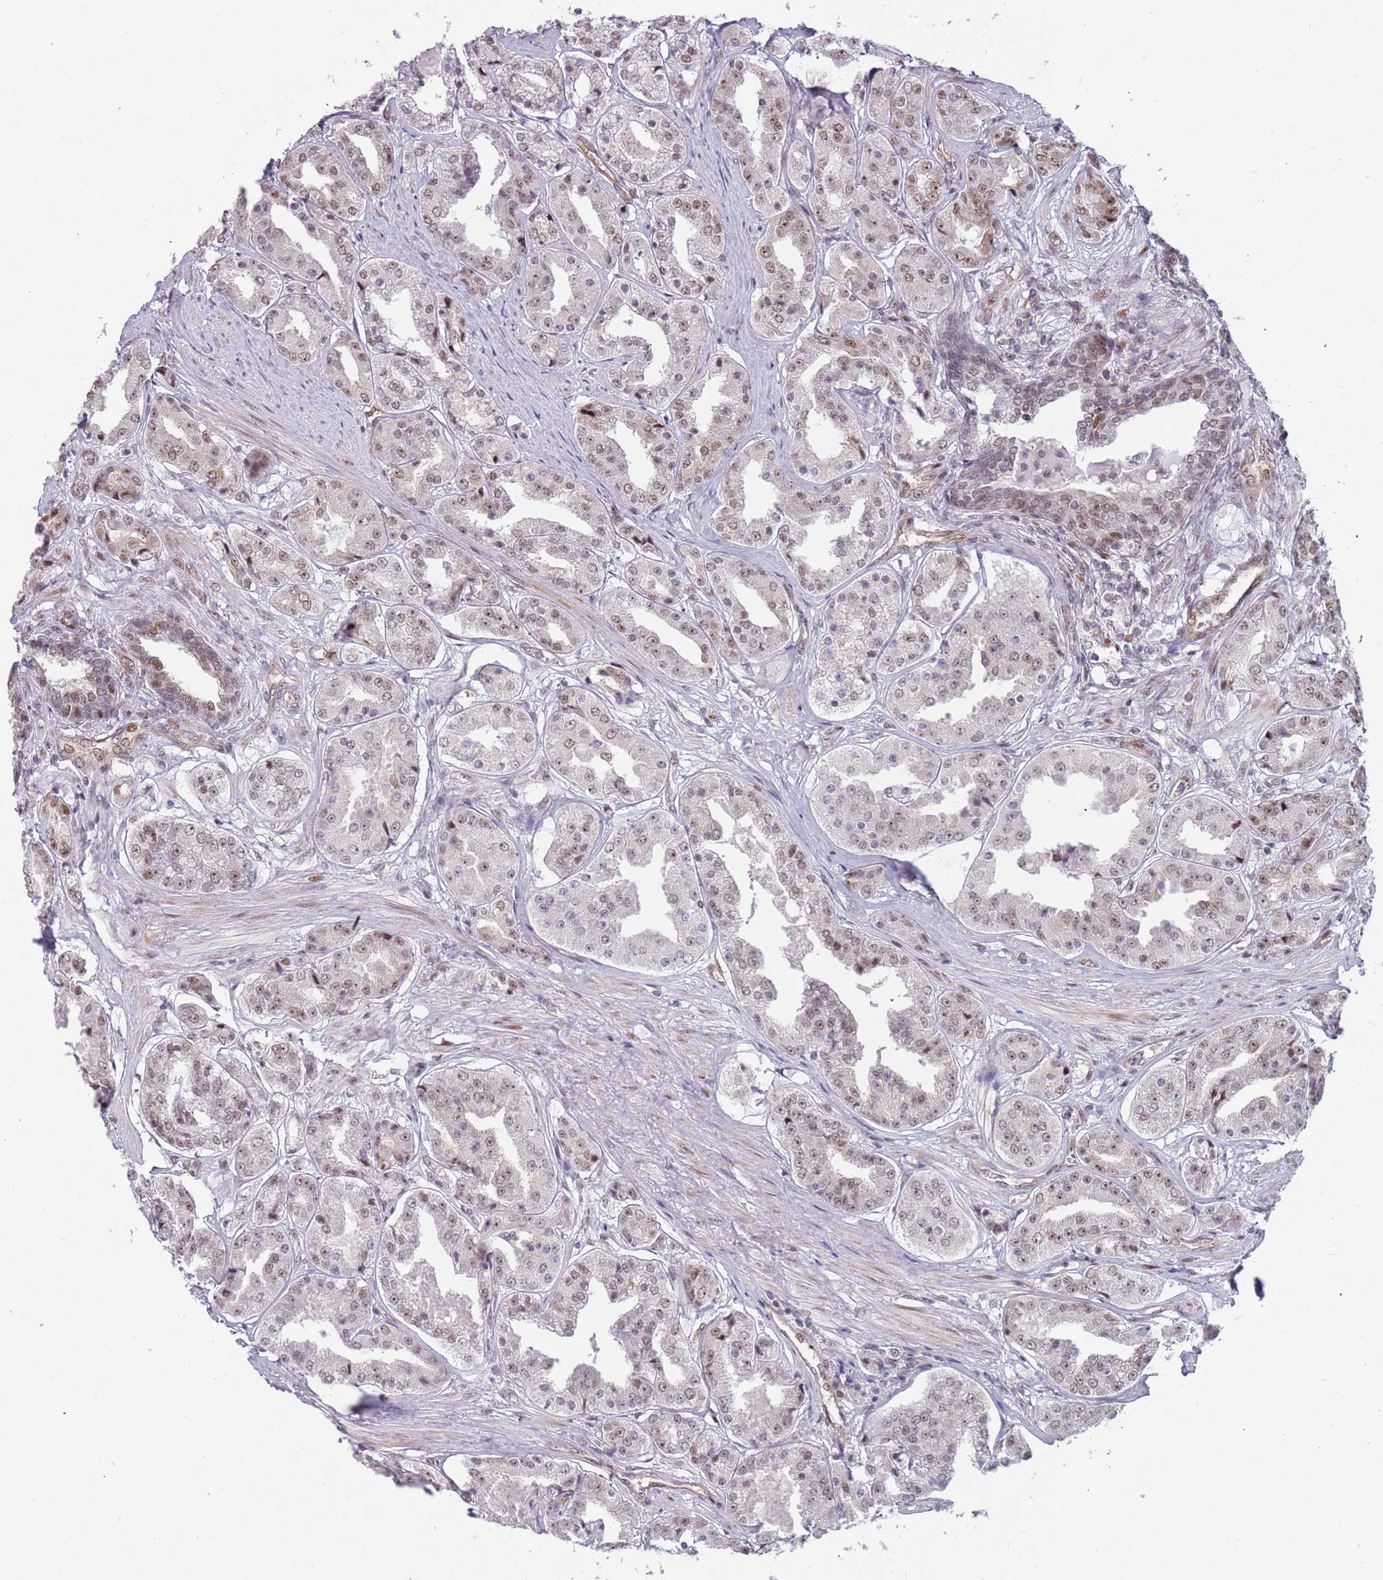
{"staining": {"intensity": "weak", "quantity": ">75%", "location": "nuclear"}, "tissue": "prostate cancer", "cell_type": "Tumor cells", "image_type": "cancer", "snomed": [{"axis": "morphology", "description": "Adenocarcinoma, High grade"}, {"axis": "topography", "description": "Prostate"}], "caption": "High-power microscopy captured an IHC micrograph of prostate cancer (high-grade adenocarcinoma), revealing weak nuclear positivity in about >75% of tumor cells.", "gene": "LRMDA", "patient": {"sex": "male", "age": 63}}